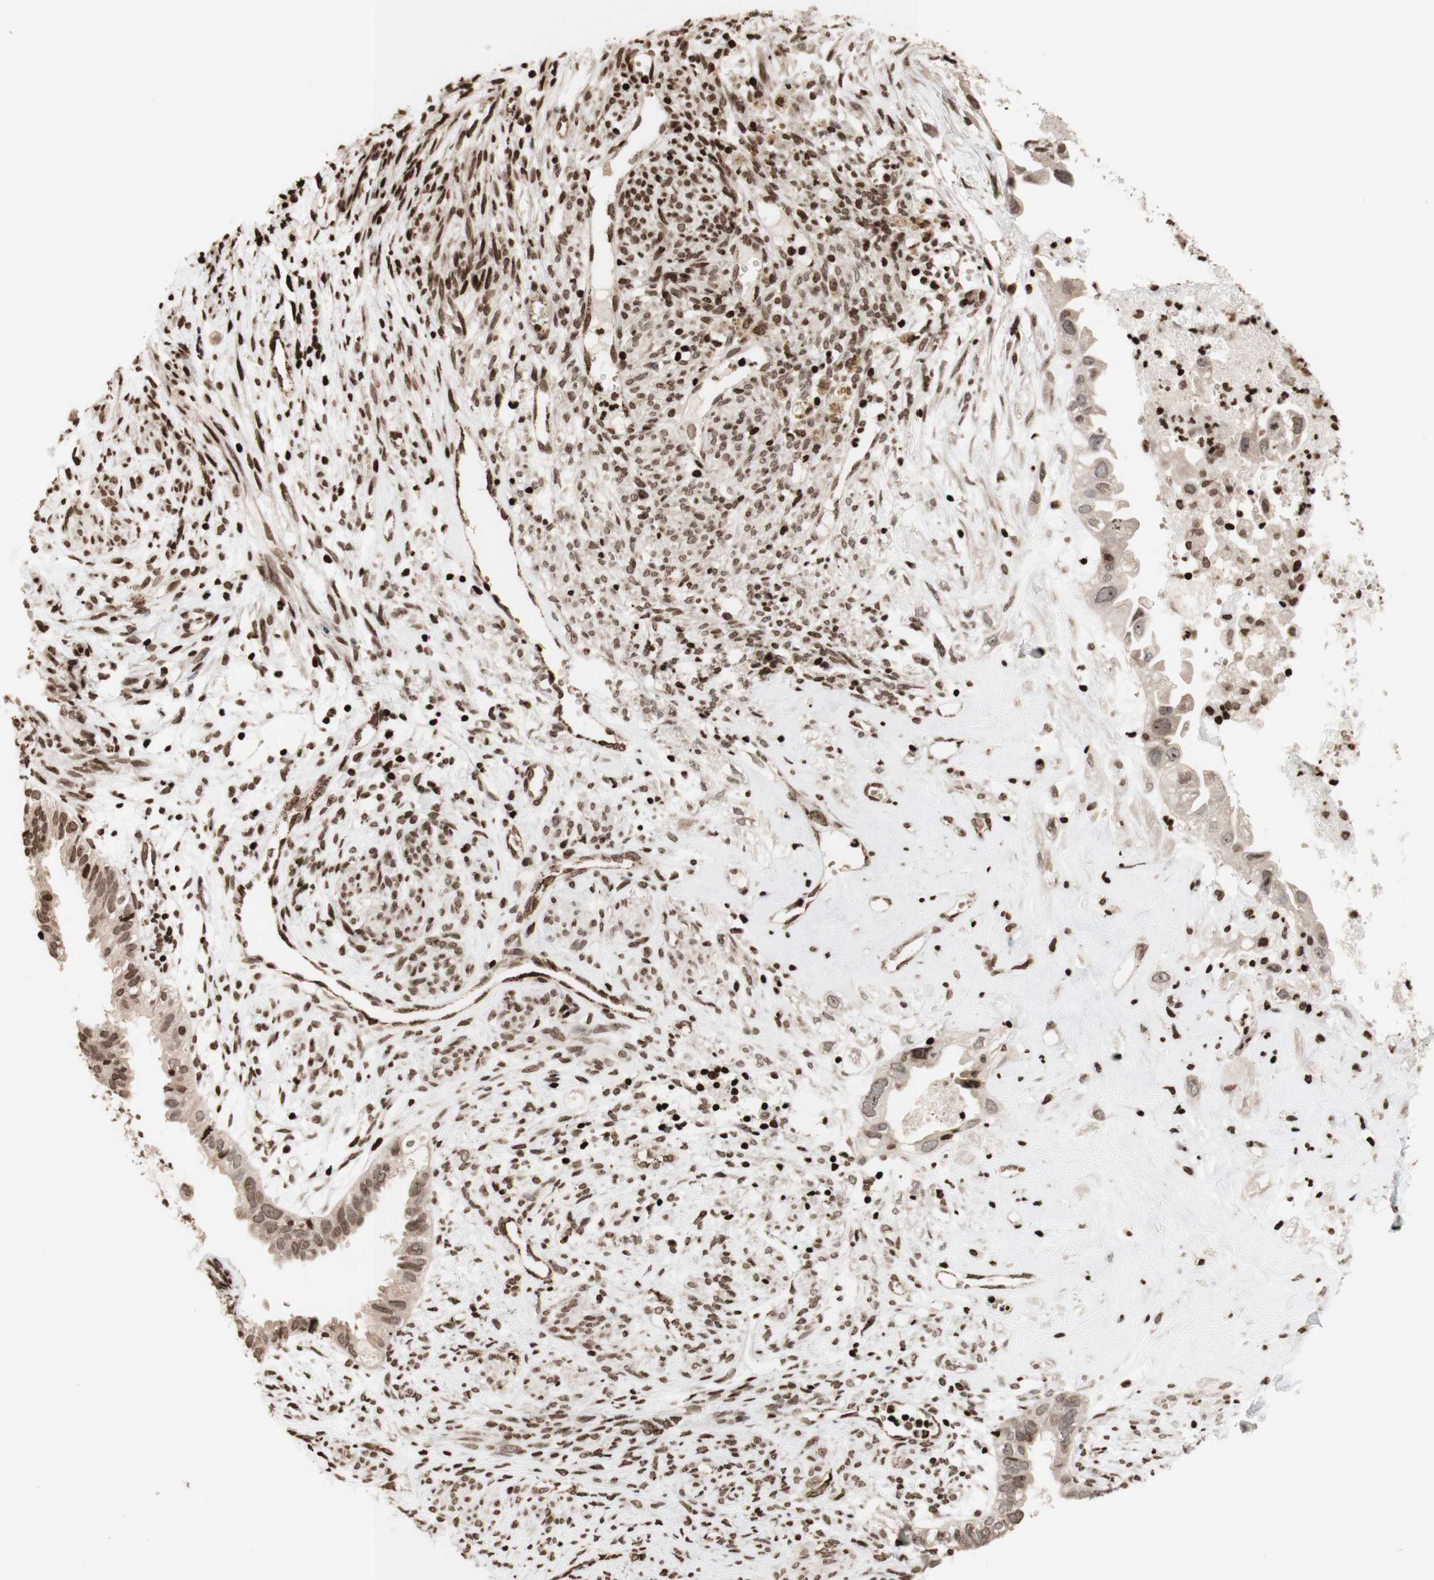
{"staining": {"intensity": "moderate", "quantity": ">75%", "location": "cytoplasmic/membranous,nuclear"}, "tissue": "cervical cancer", "cell_type": "Tumor cells", "image_type": "cancer", "snomed": [{"axis": "morphology", "description": "Normal tissue, NOS"}, {"axis": "morphology", "description": "Adenocarcinoma, NOS"}, {"axis": "topography", "description": "Cervix"}, {"axis": "topography", "description": "Endometrium"}], "caption": "About >75% of tumor cells in adenocarcinoma (cervical) display moderate cytoplasmic/membranous and nuclear protein positivity as visualized by brown immunohistochemical staining.", "gene": "NCAPD2", "patient": {"sex": "female", "age": 86}}